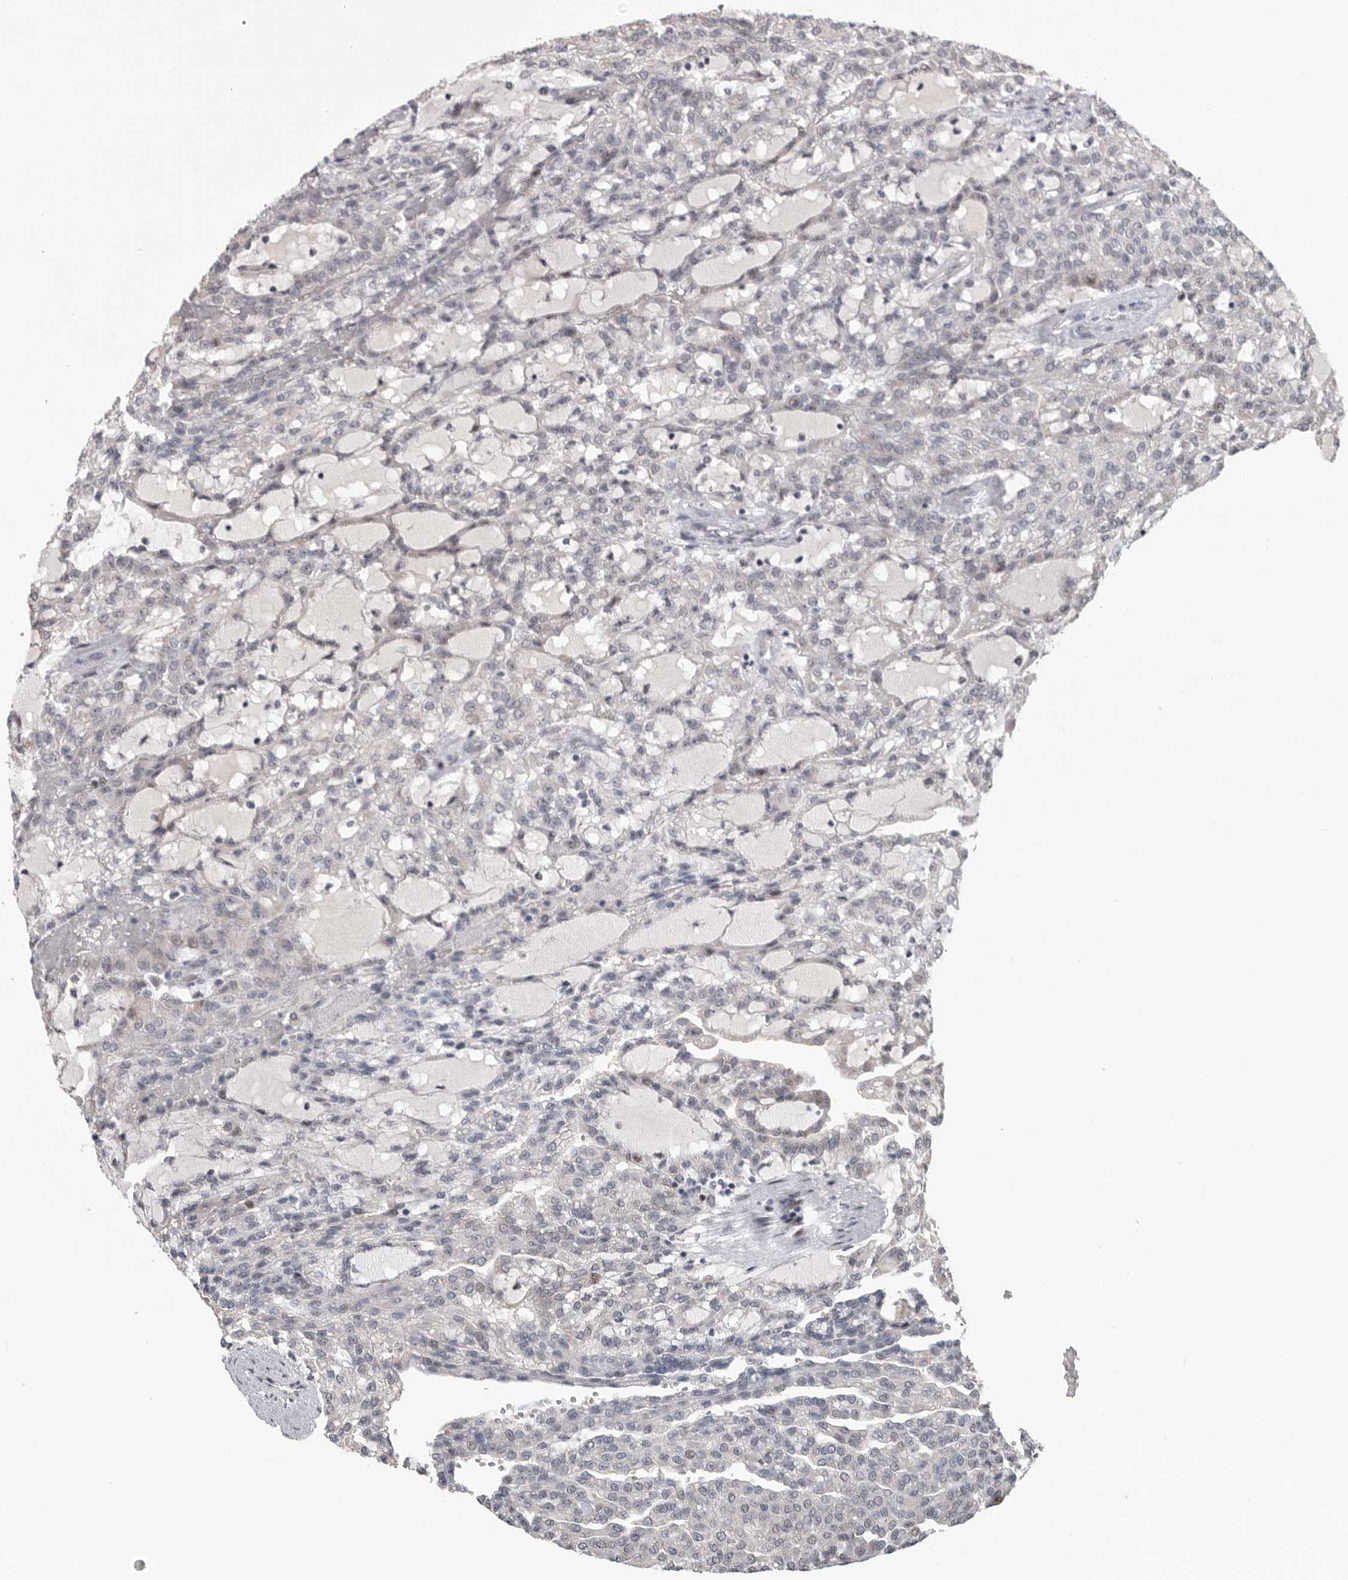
{"staining": {"intensity": "negative", "quantity": "none", "location": "none"}, "tissue": "renal cancer", "cell_type": "Tumor cells", "image_type": "cancer", "snomed": [{"axis": "morphology", "description": "Adenocarcinoma, NOS"}, {"axis": "topography", "description": "Kidney"}], "caption": "An image of renal cancer (adenocarcinoma) stained for a protein displays no brown staining in tumor cells. The staining is performed using DAB (3,3'-diaminobenzidine) brown chromogen with nuclei counter-stained in using hematoxylin.", "gene": "PCMTD1", "patient": {"sex": "male", "age": 63}}